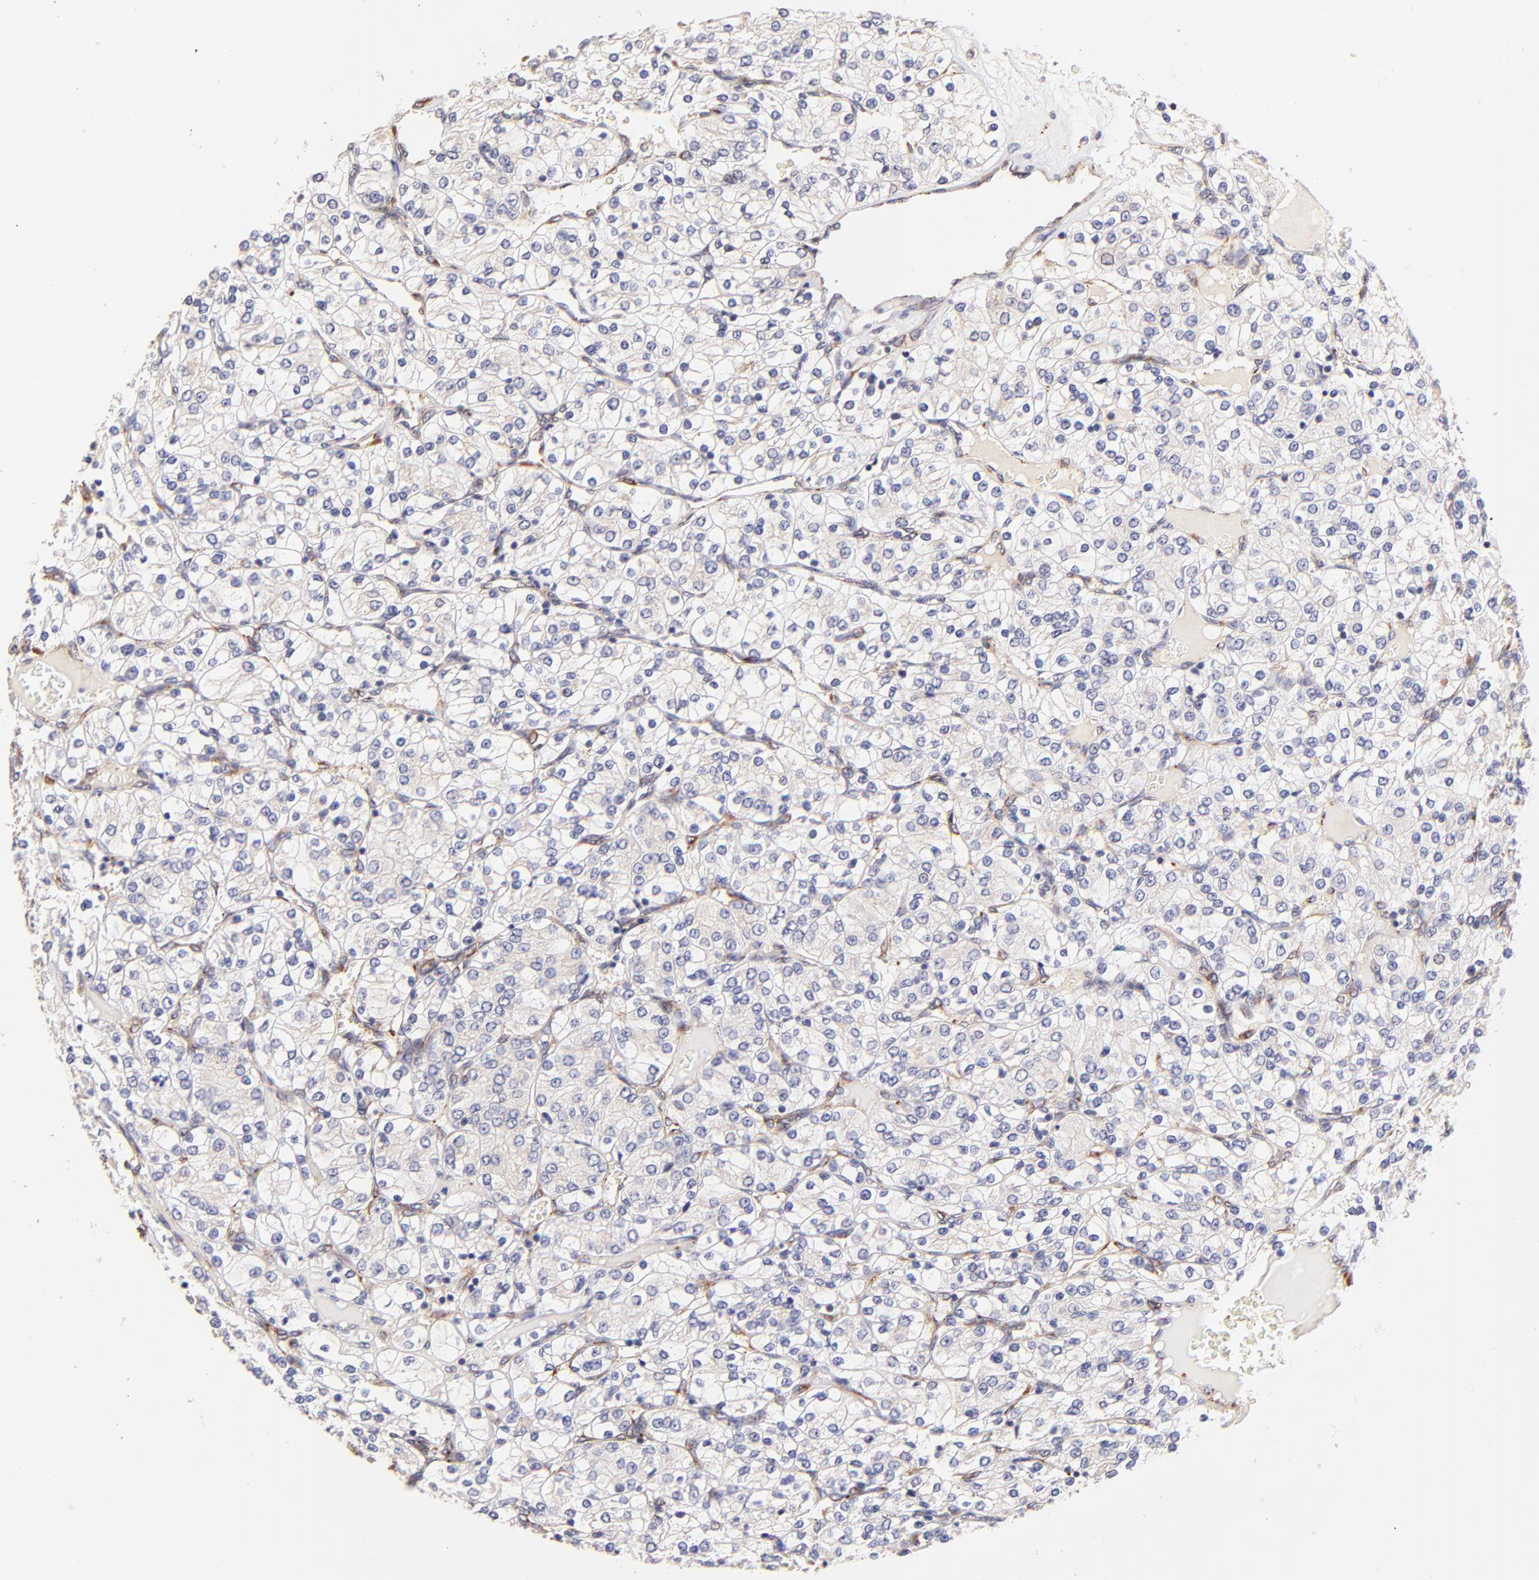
{"staining": {"intensity": "negative", "quantity": "none", "location": "none"}, "tissue": "renal cancer", "cell_type": "Tumor cells", "image_type": "cancer", "snomed": [{"axis": "morphology", "description": "Adenocarcinoma, NOS"}, {"axis": "topography", "description": "Kidney"}], "caption": "Immunohistochemistry micrograph of human renal cancer stained for a protein (brown), which reveals no staining in tumor cells.", "gene": "SPARC", "patient": {"sex": "female", "age": 62}}